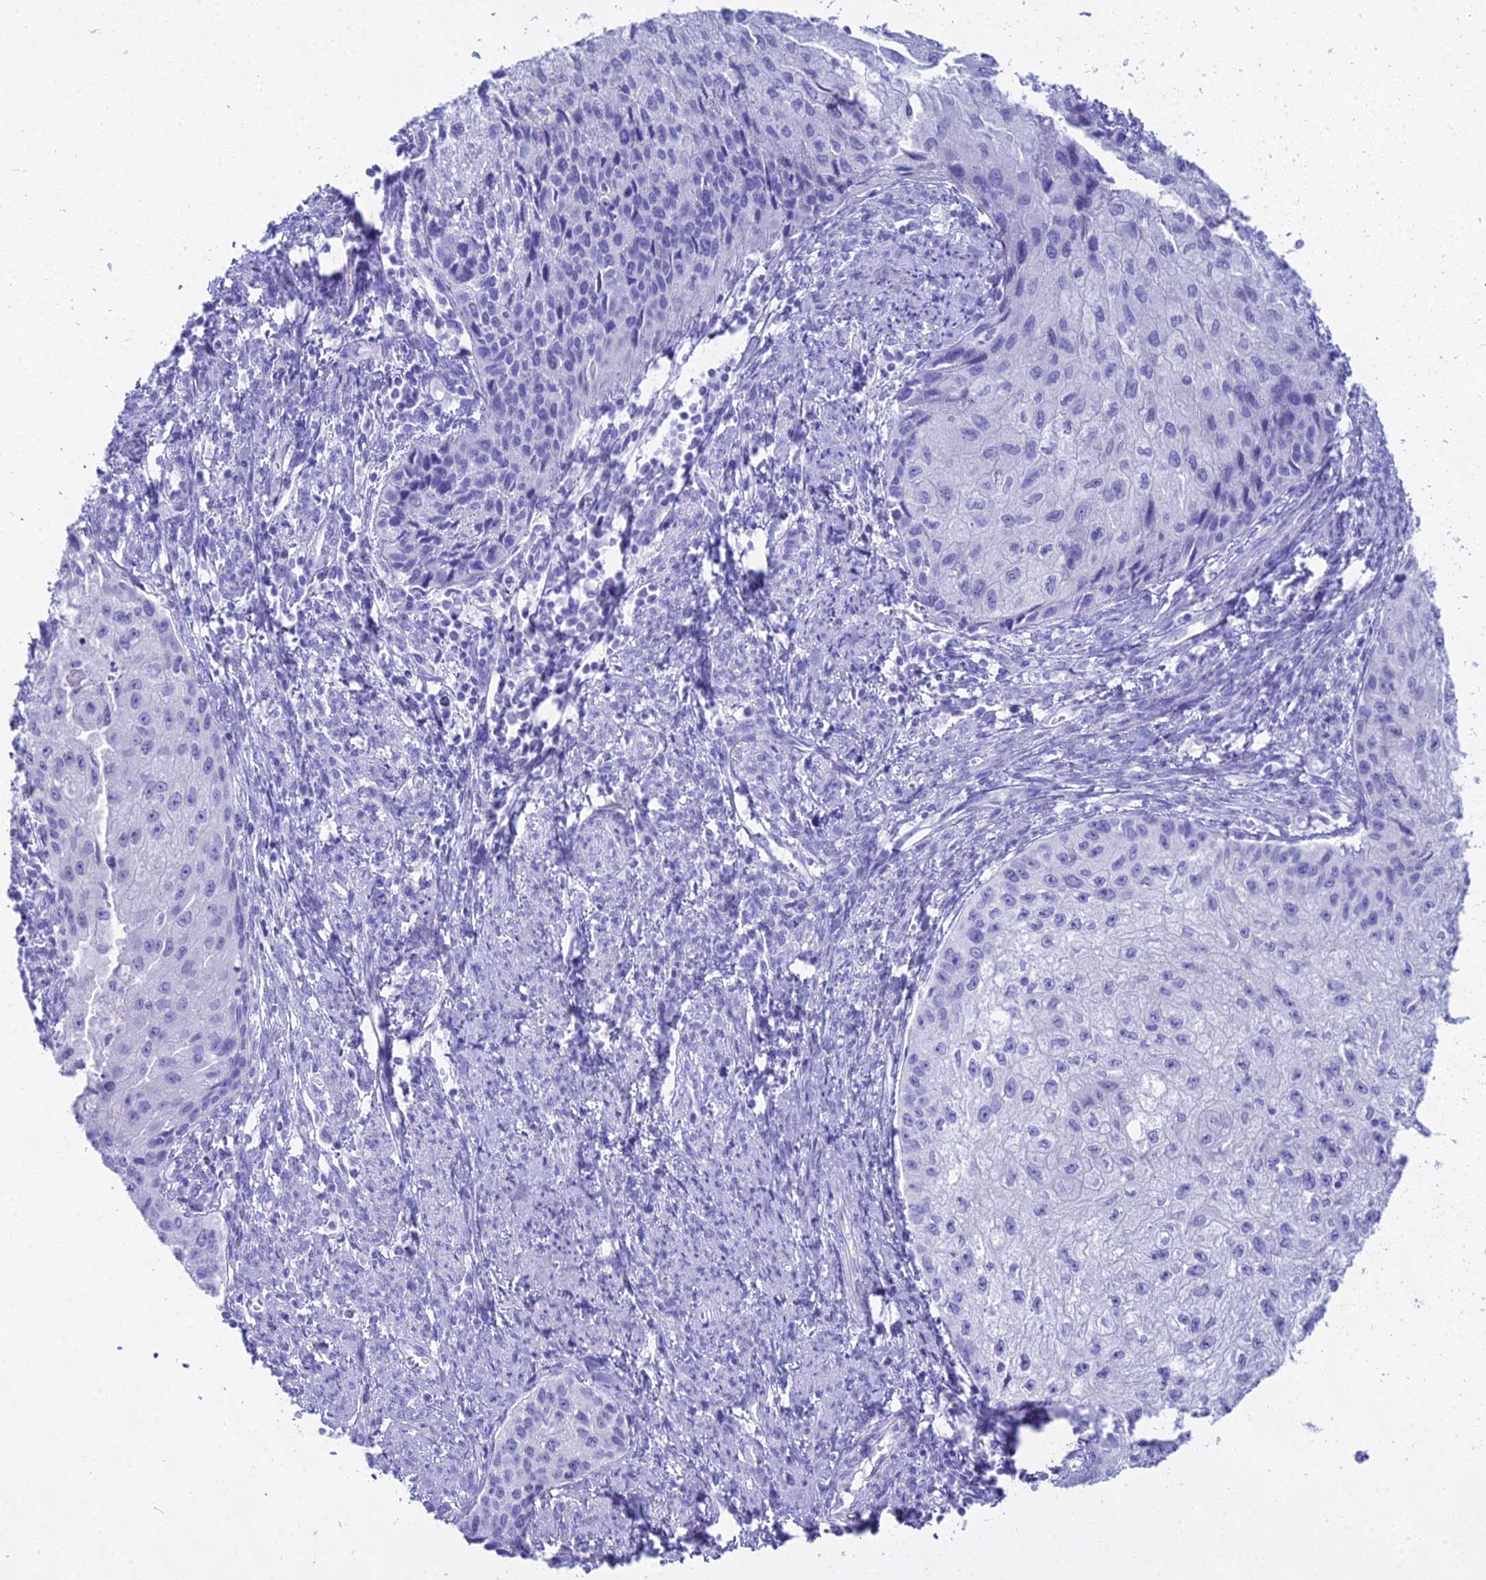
{"staining": {"intensity": "negative", "quantity": "none", "location": "none"}, "tissue": "cervical cancer", "cell_type": "Tumor cells", "image_type": "cancer", "snomed": [{"axis": "morphology", "description": "Squamous cell carcinoma, NOS"}, {"axis": "topography", "description": "Cervix"}], "caption": "Immunohistochemical staining of human squamous cell carcinoma (cervical) displays no significant expression in tumor cells.", "gene": "CGB2", "patient": {"sex": "female", "age": 67}}